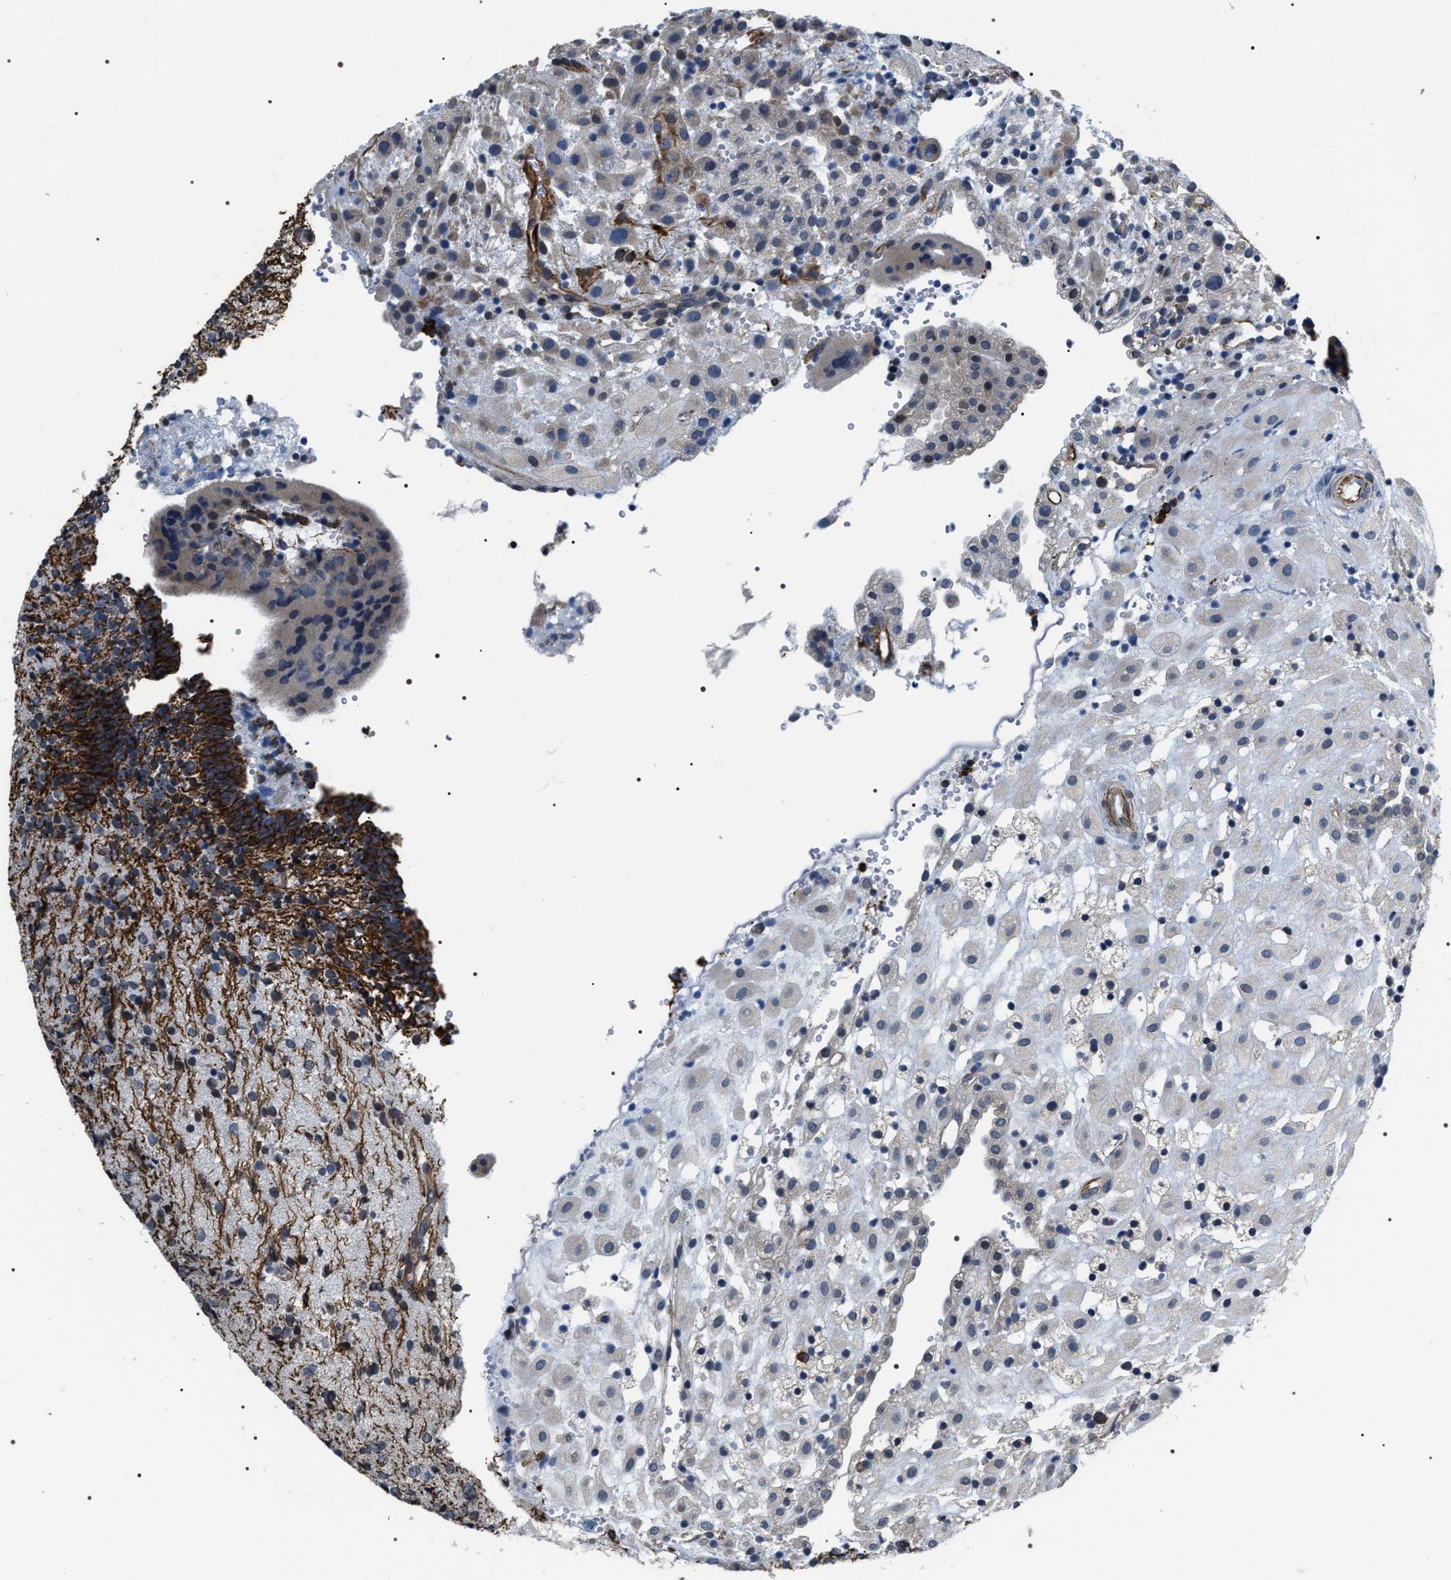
{"staining": {"intensity": "weak", "quantity": "25%-75%", "location": "cytoplasmic/membranous"}, "tissue": "placenta", "cell_type": "Decidual cells", "image_type": "normal", "snomed": [{"axis": "morphology", "description": "Normal tissue, NOS"}, {"axis": "topography", "description": "Placenta"}], "caption": "Decidual cells show low levels of weak cytoplasmic/membranous expression in approximately 25%-75% of cells in benign placenta.", "gene": "PKD1L1", "patient": {"sex": "female", "age": 18}}